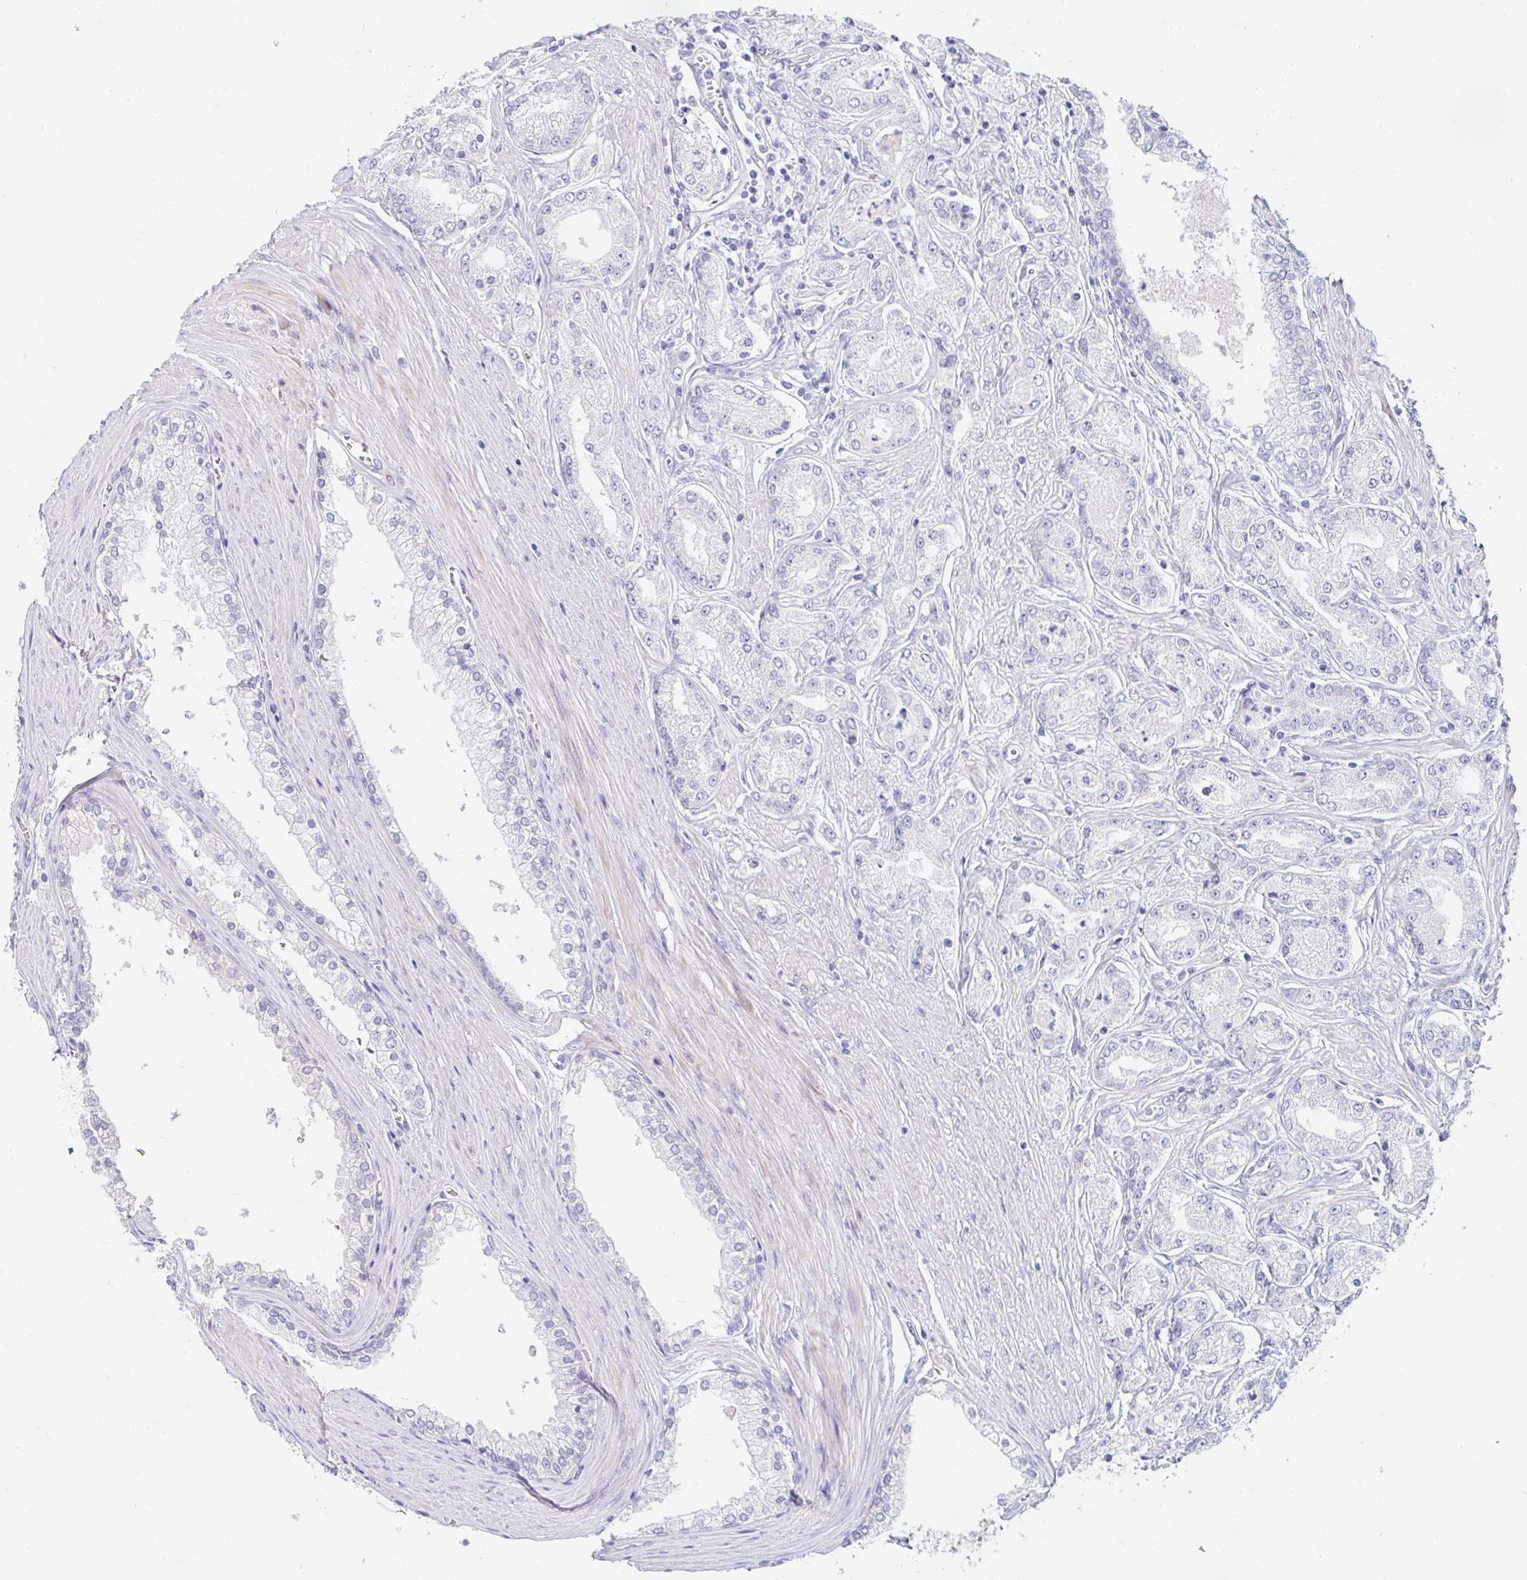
{"staining": {"intensity": "negative", "quantity": "none", "location": "none"}, "tissue": "prostate cancer", "cell_type": "Tumor cells", "image_type": "cancer", "snomed": [{"axis": "morphology", "description": "Adenocarcinoma, High grade"}, {"axis": "topography", "description": "Prostate"}], "caption": "Prostate cancer (adenocarcinoma (high-grade)) stained for a protein using immunohistochemistry (IHC) displays no positivity tumor cells.", "gene": "C4orf17", "patient": {"sex": "male", "age": 66}}